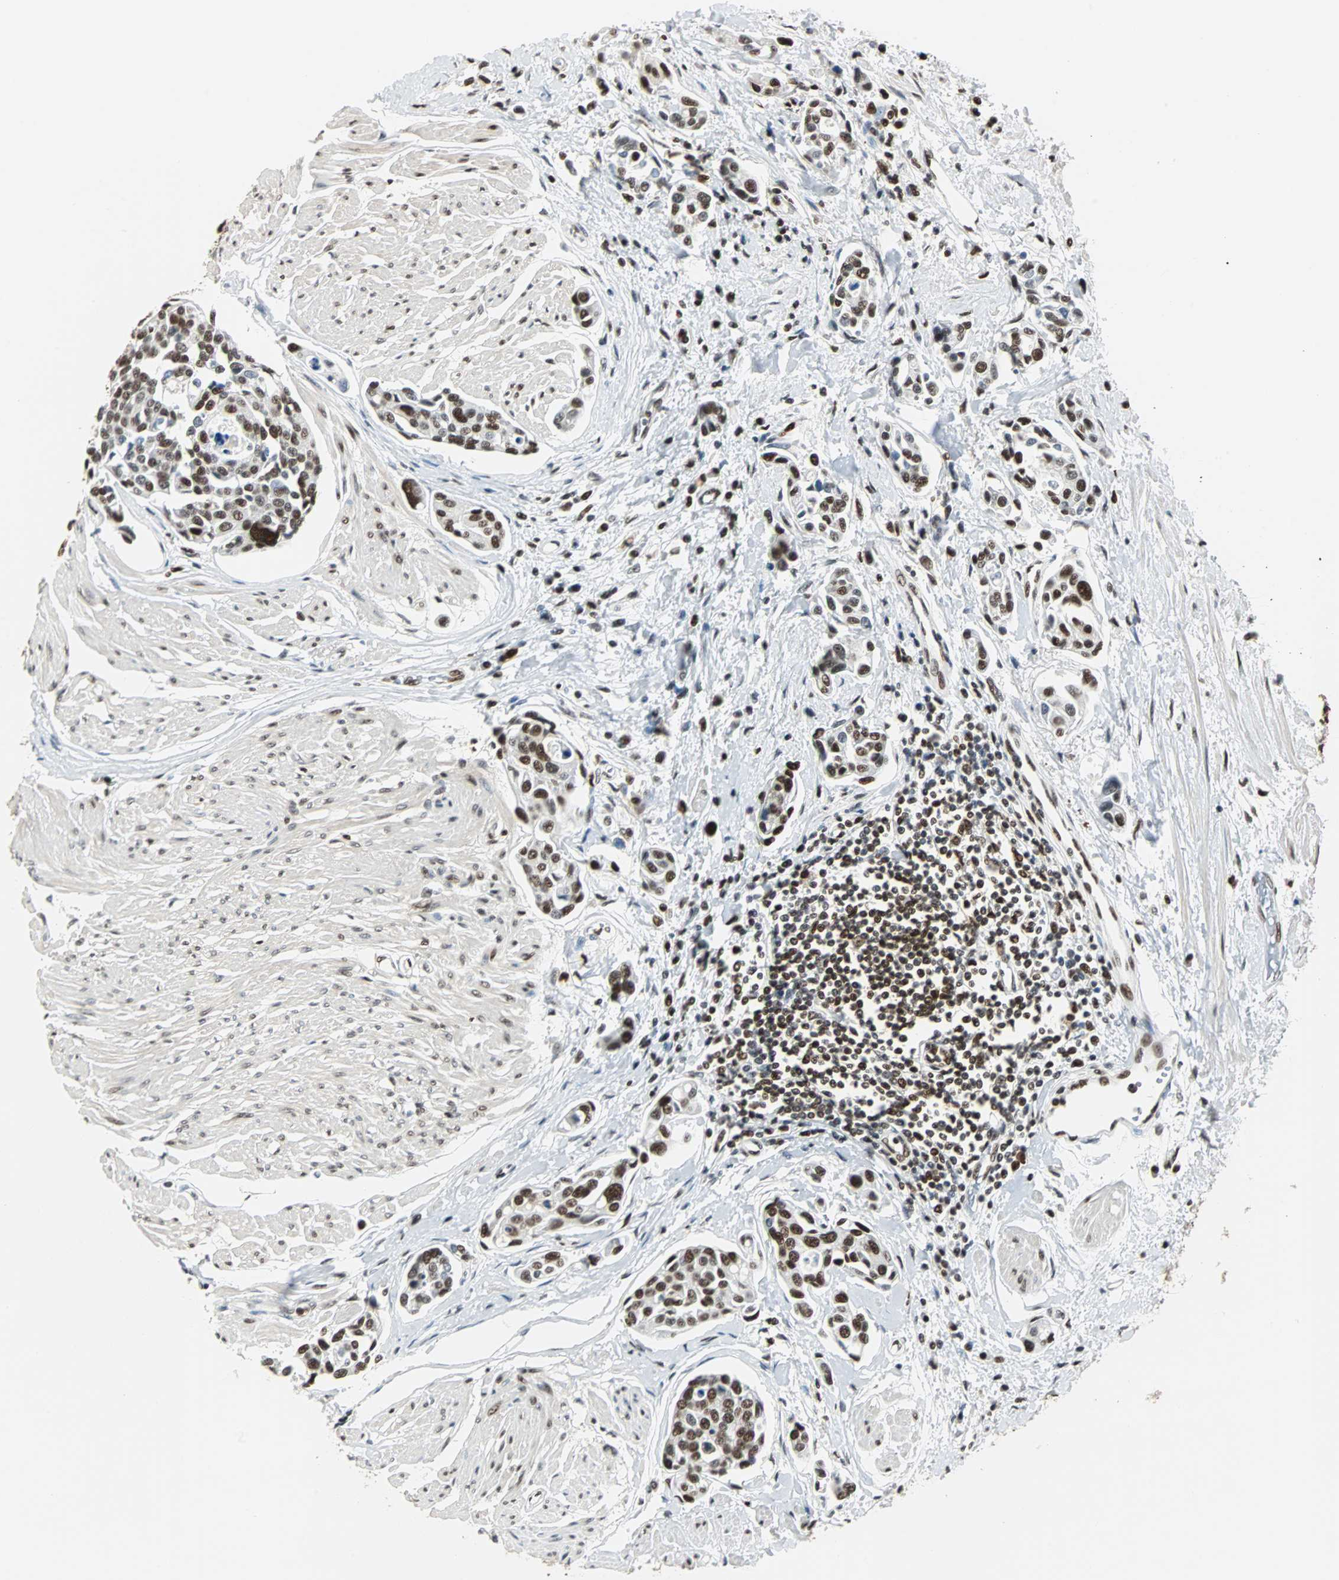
{"staining": {"intensity": "strong", "quantity": ">75%", "location": "nuclear"}, "tissue": "urothelial cancer", "cell_type": "Tumor cells", "image_type": "cancer", "snomed": [{"axis": "morphology", "description": "Urothelial carcinoma, High grade"}, {"axis": "topography", "description": "Urinary bladder"}], "caption": "Immunohistochemical staining of human urothelial cancer reveals strong nuclear protein expression in about >75% of tumor cells. (DAB IHC, brown staining for protein, blue staining for nuclei).", "gene": "XRCC4", "patient": {"sex": "male", "age": 78}}